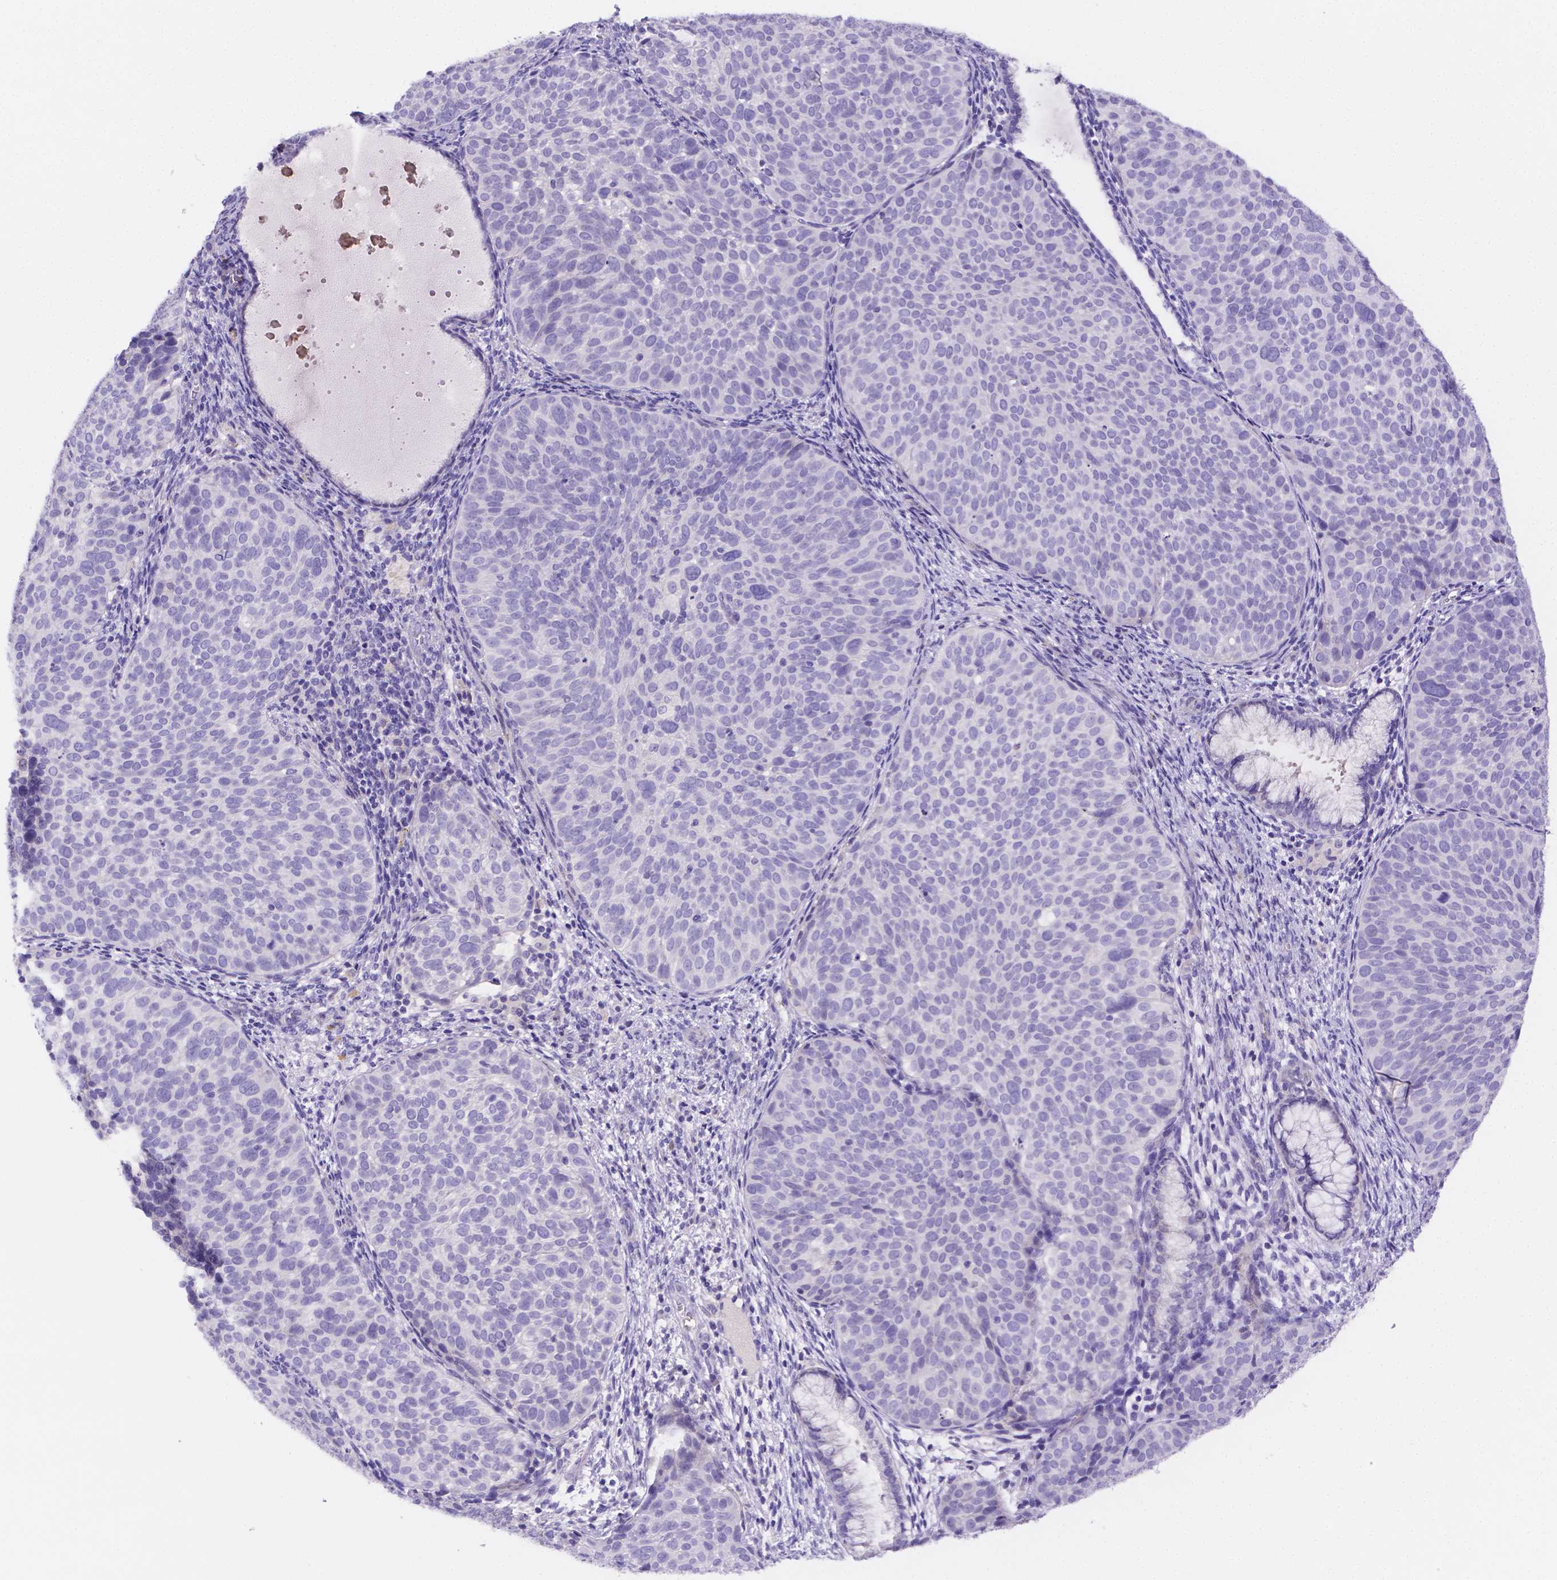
{"staining": {"intensity": "negative", "quantity": "none", "location": "none"}, "tissue": "cervical cancer", "cell_type": "Tumor cells", "image_type": "cancer", "snomed": [{"axis": "morphology", "description": "Squamous cell carcinoma, NOS"}, {"axis": "topography", "description": "Cervix"}], "caption": "DAB (3,3'-diaminobenzidine) immunohistochemical staining of squamous cell carcinoma (cervical) reveals no significant positivity in tumor cells.", "gene": "NRGN", "patient": {"sex": "female", "age": 39}}